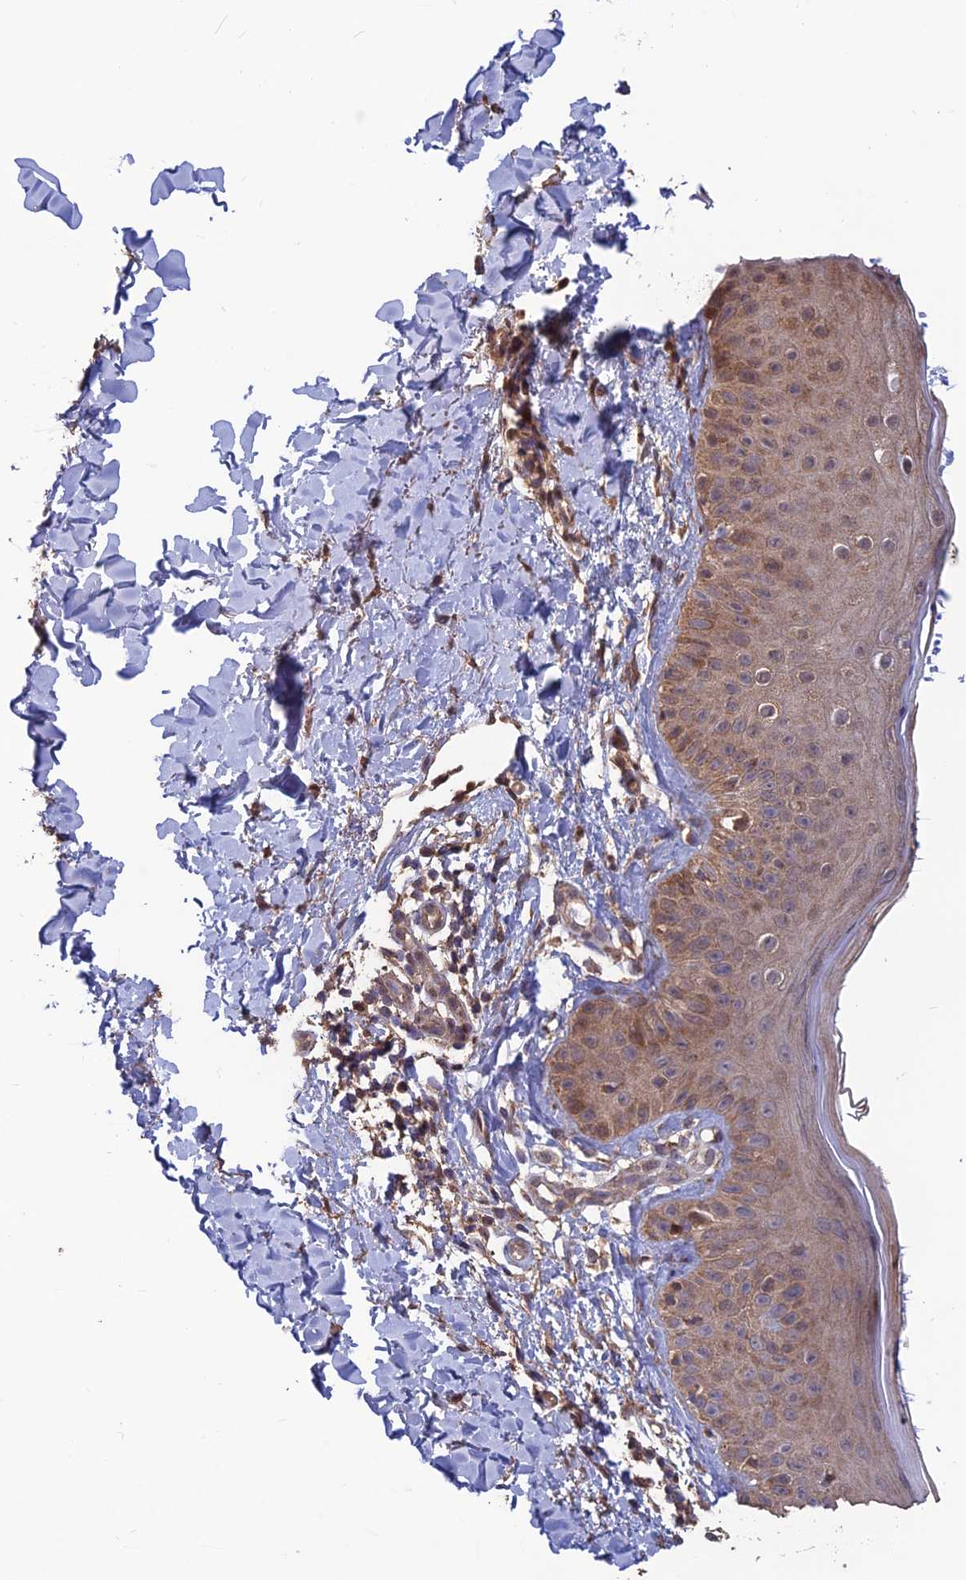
{"staining": {"intensity": "moderate", "quantity": ">75%", "location": "cytoplasmic/membranous"}, "tissue": "skin", "cell_type": "Fibroblasts", "image_type": "normal", "snomed": [{"axis": "morphology", "description": "Normal tissue, NOS"}, {"axis": "topography", "description": "Skin"}], "caption": "Skin stained with DAB IHC displays medium levels of moderate cytoplasmic/membranous positivity in approximately >75% of fibroblasts. The staining was performed using DAB, with brown indicating positive protein expression. Nuclei are stained blue with hematoxylin.", "gene": "SHISA5", "patient": {"sex": "male", "age": 52}}